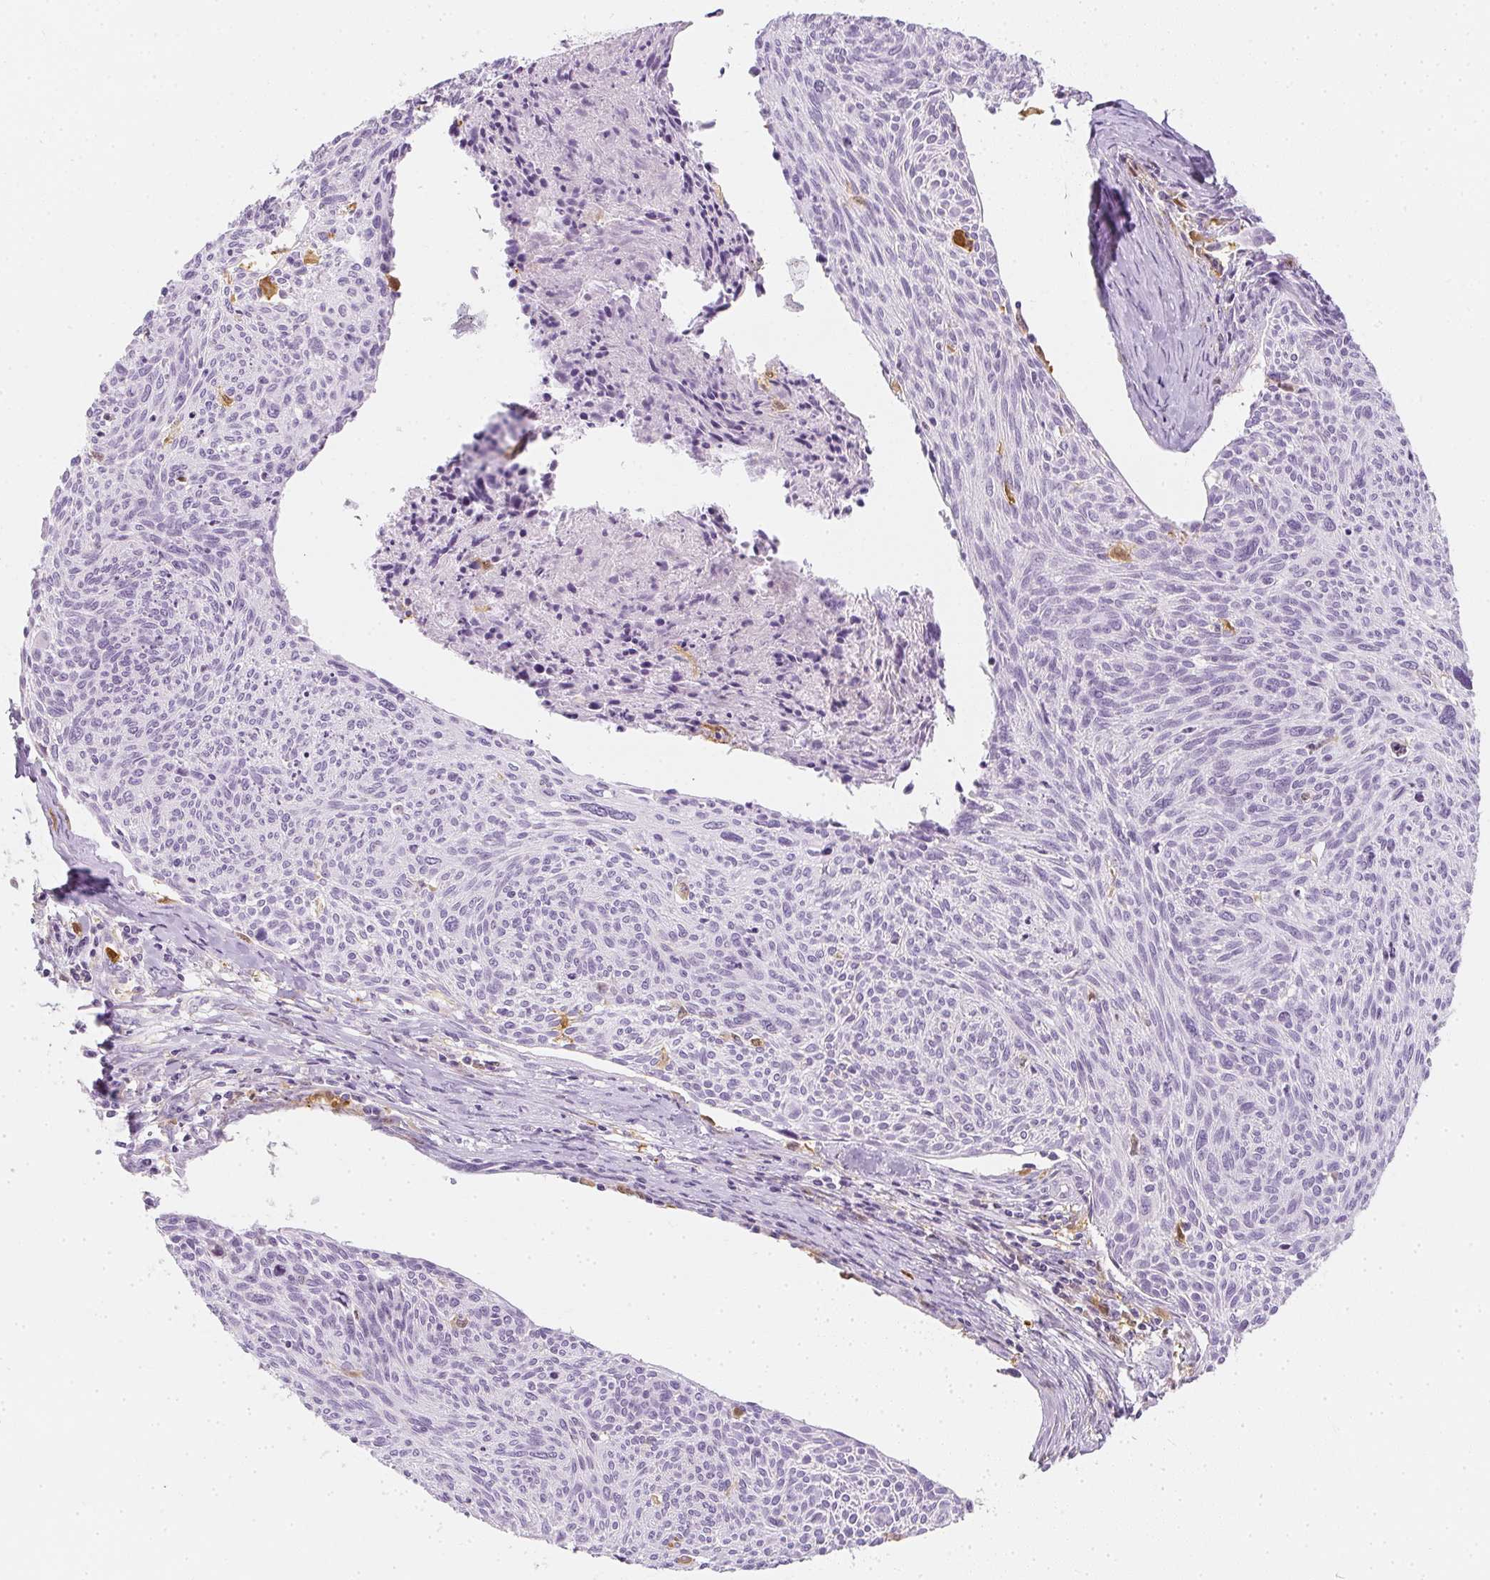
{"staining": {"intensity": "negative", "quantity": "none", "location": "none"}, "tissue": "cervical cancer", "cell_type": "Tumor cells", "image_type": "cancer", "snomed": [{"axis": "morphology", "description": "Squamous cell carcinoma, NOS"}, {"axis": "topography", "description": "Cervix"}], "caption": "An immunohistochemistry (IHC) micrograph of cervical cancer (squamous cell carcinoma) is shown. There is no staining in tumor cells of cervical cancer (squamous cell carcinoma). (DAB immunohistochemistry, high magnification).", "gene": "HK3", "patient": {"sex": "female", "age": 49}}